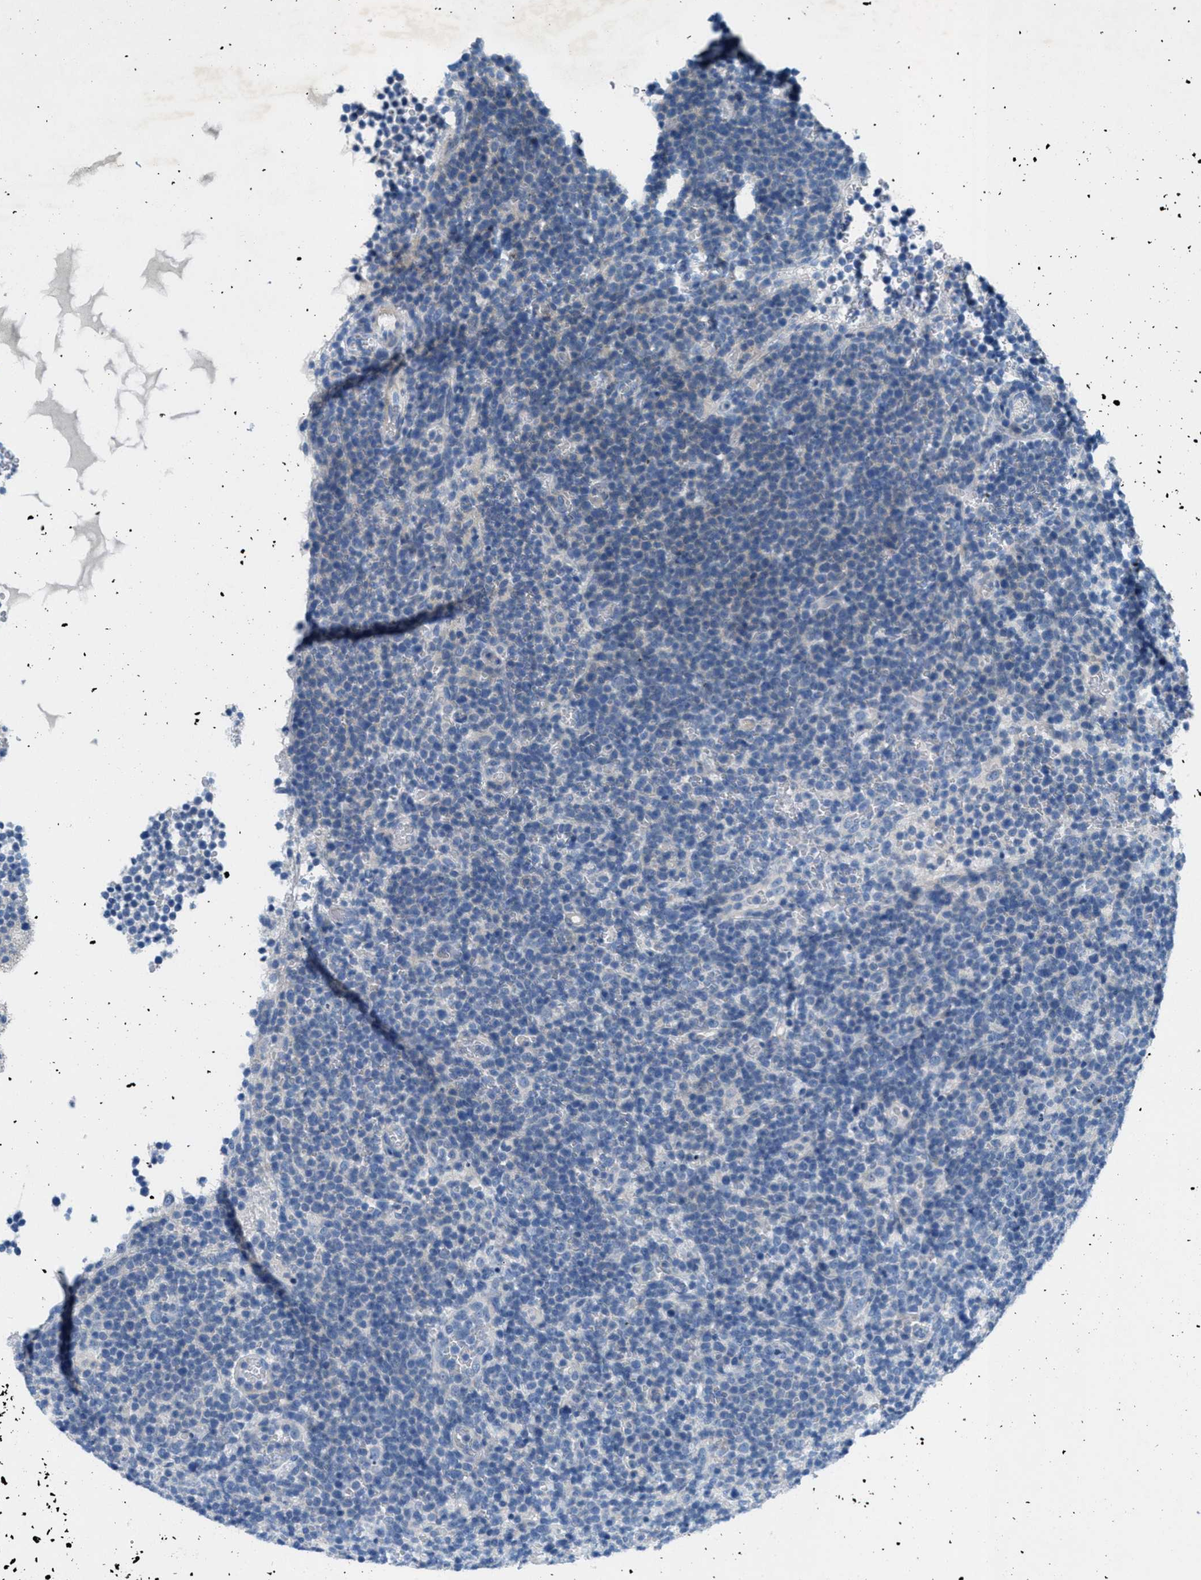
{"staining": {"intensity": "negative", "quantity": "none", "location": "none"}, "tissue": "lymphoma", "cell_type": "Tumor cells", "image_type": "cancer", "snomed": [{"axis": "morphology", "description": "Malignant lymphoma, non-Hodgkin's type, High grade"}, {"axis": "topography", "description": "Lymph node"}], "caption": "Immunohistochemistry of human malignant lymphoma, non-Hodgkin's type (high-grade) demonstrates no staining in tumor cells.", "gene": "GALNT17", "patient": {"sex": "male", "age": 61}}